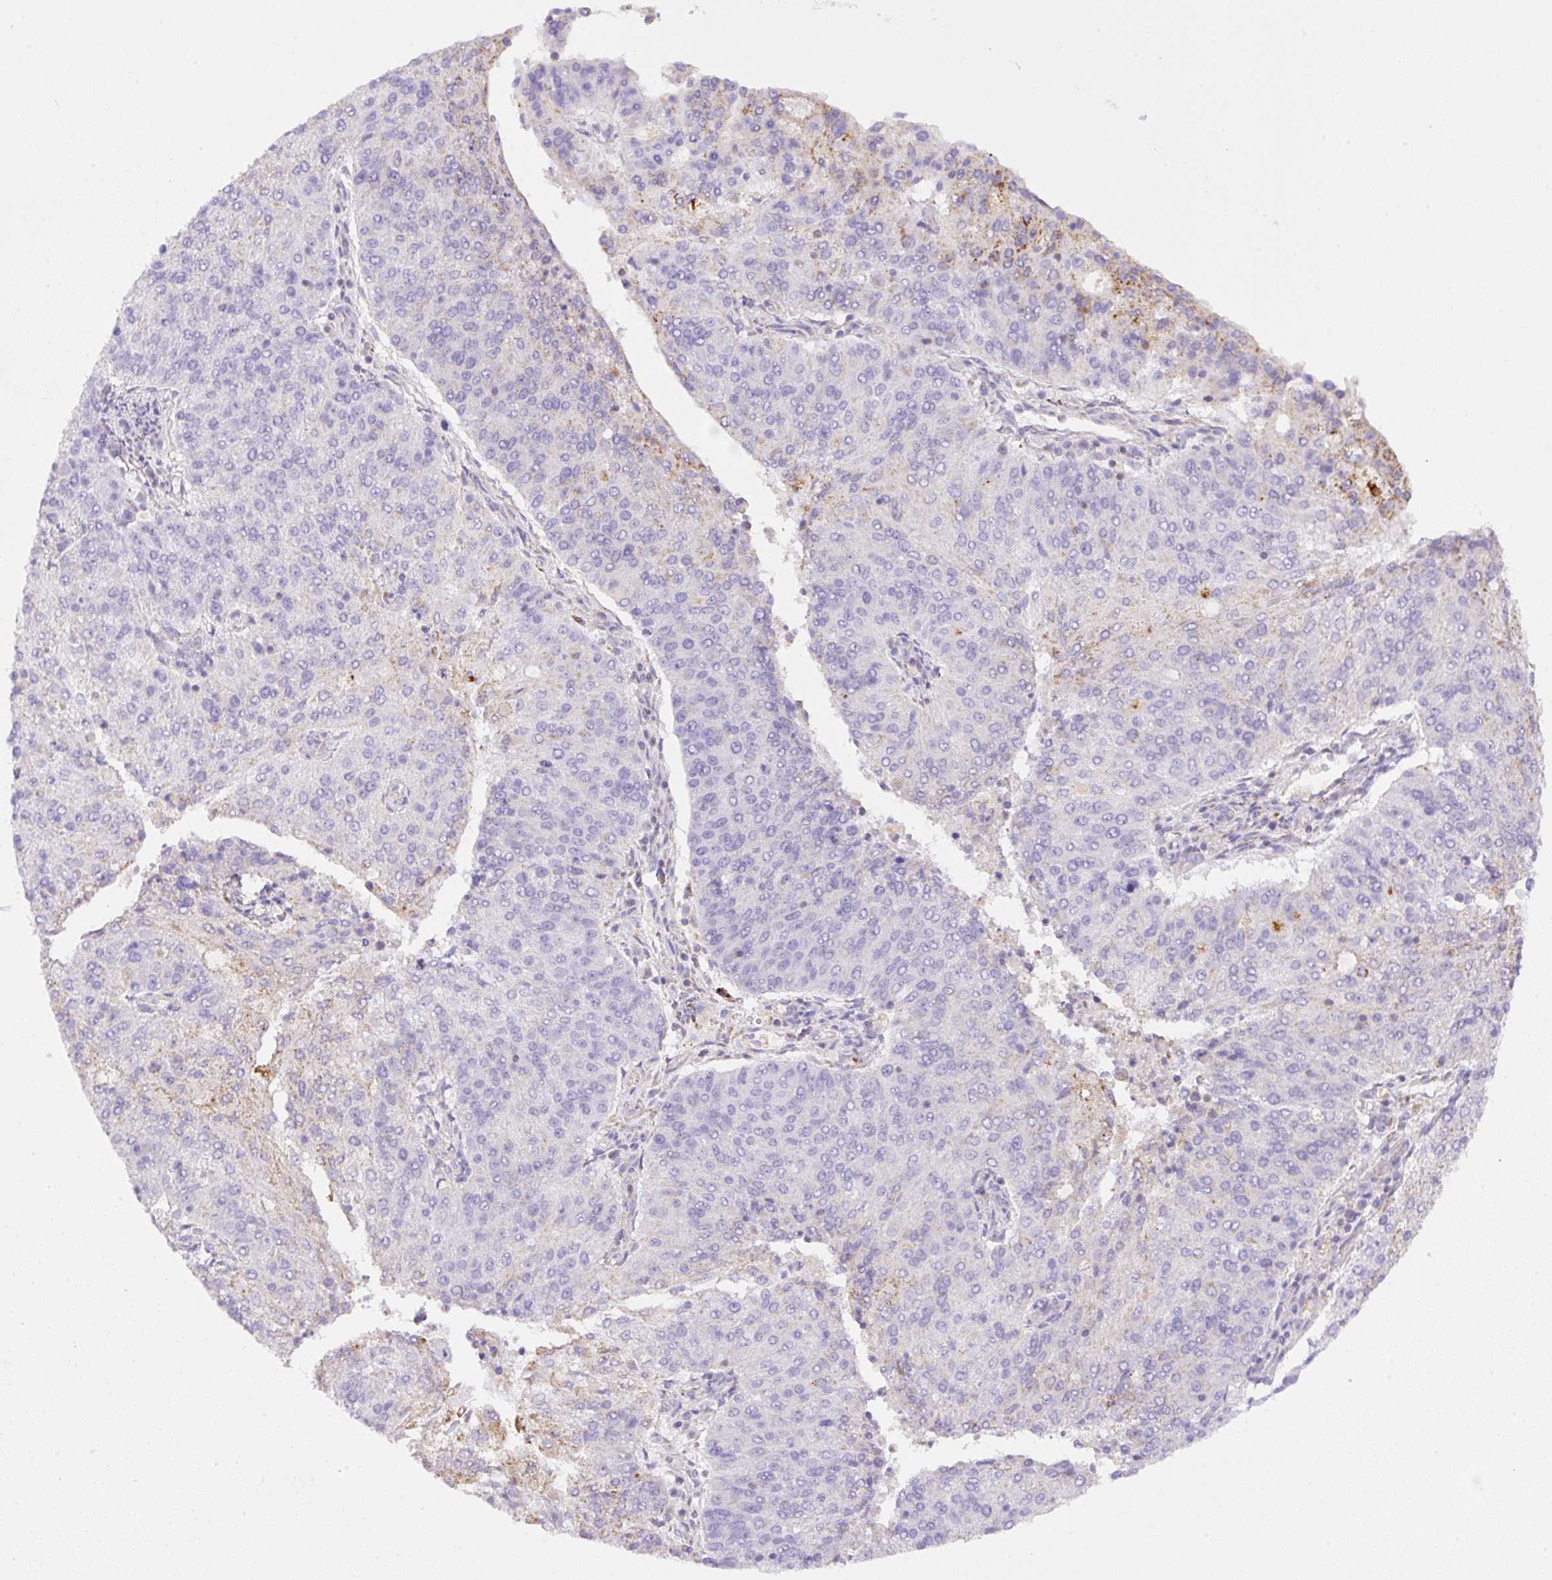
{"staining": {"intensity": "negative", "quantity": "none", "location": "none"}, "tissue": "endometrial cancer", "cell_type": "Tumor cells", "image_type": "cancer", "snomed": [{"axis": "morphology", "description": "Adenocarcinoma, NOS"}, {"axis": "topography", "description": "Endometrium"}], "caption": "Endometrial cancer (adenocarcinoma) was stained to show a protein in brown. There is no significant positivity in tumor cells. (DAB (3,3'-diaminobenzidine) immunohistochemistry with hematoxylin counter stain).", "gene": "NF1", "patient": {"sex": "female", "age": 82}}